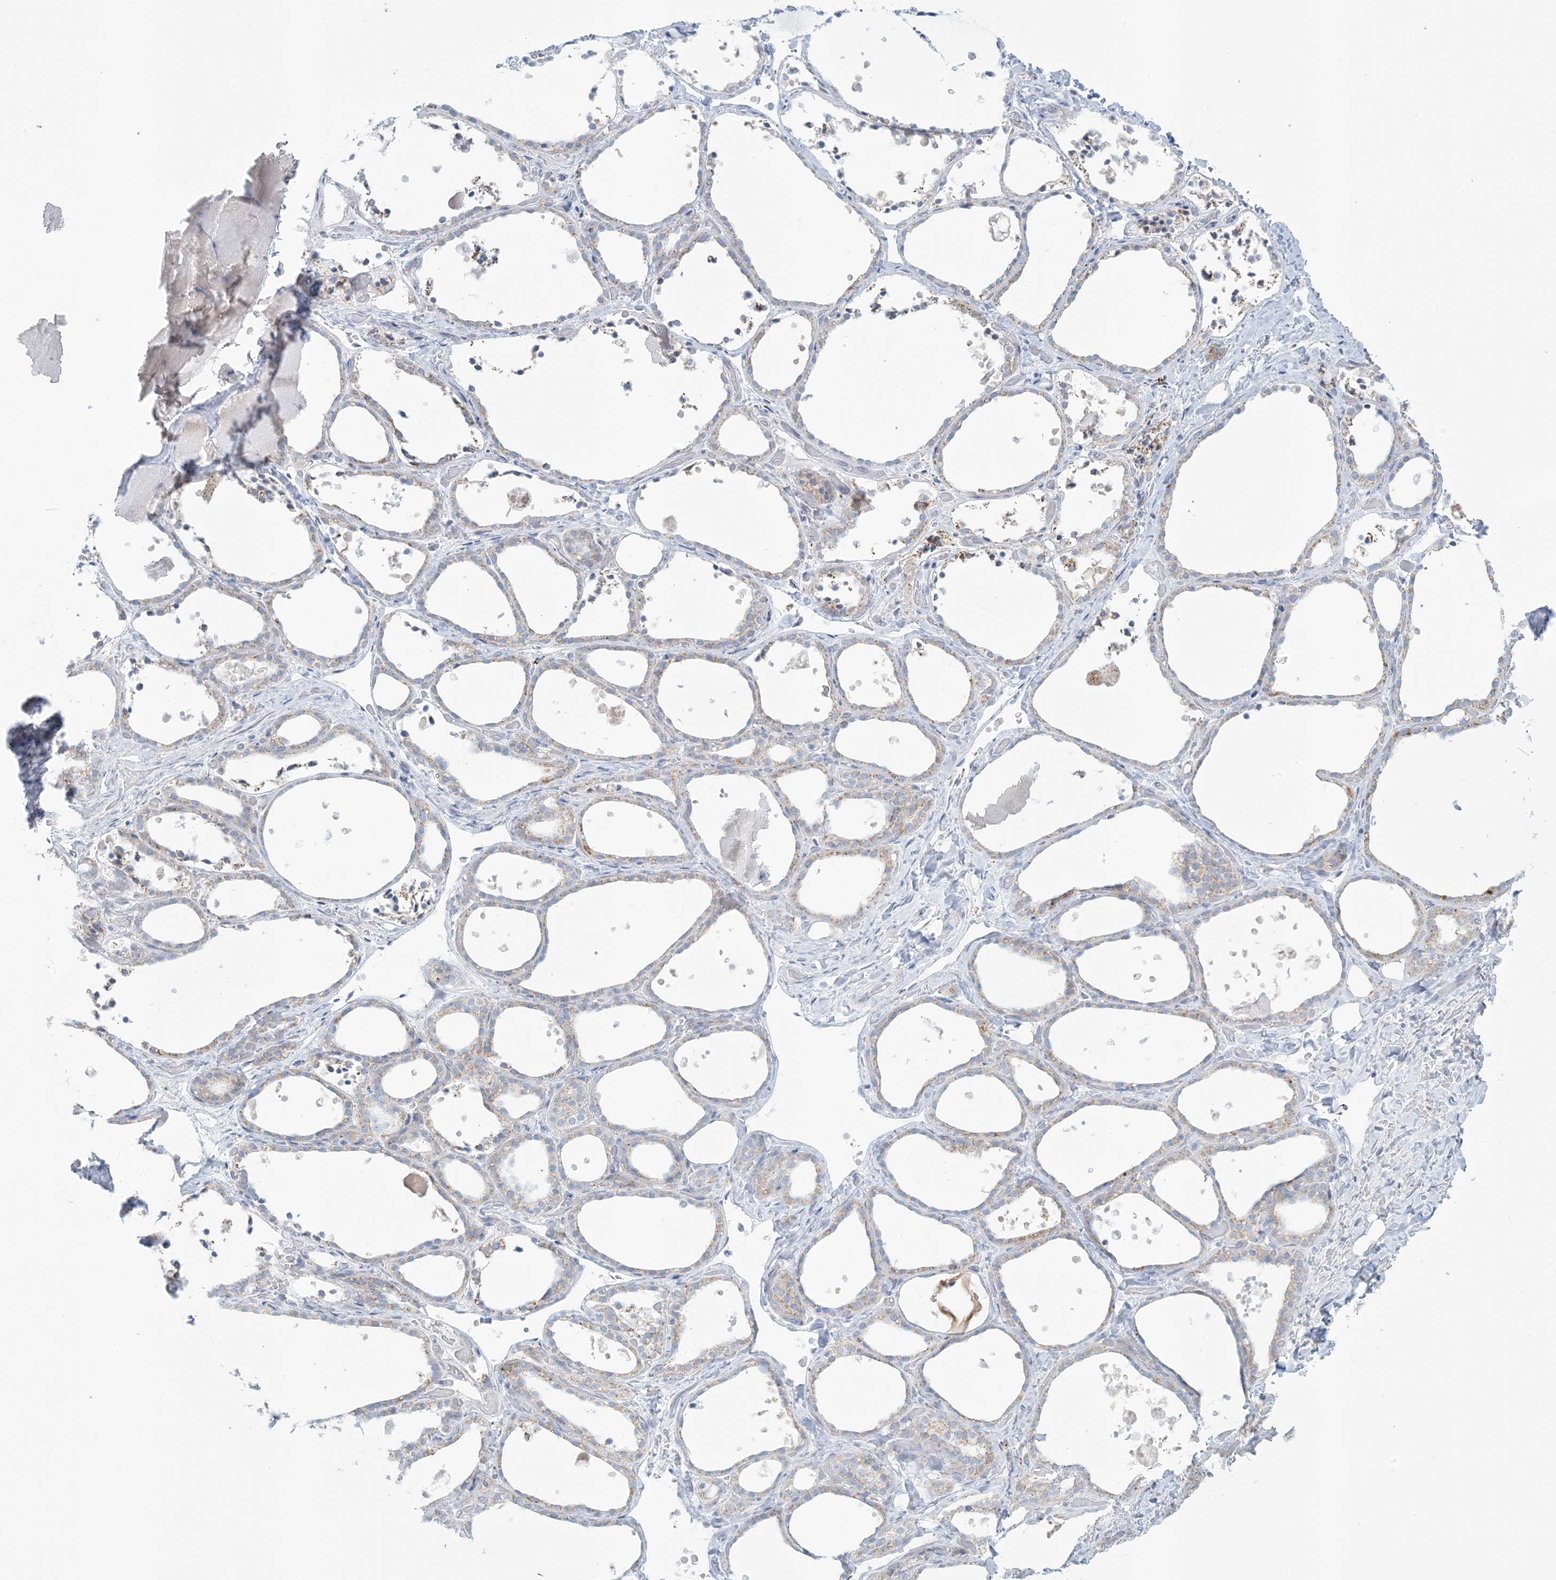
{"staining": {"intensity": "weak", "quantity": "25%-75%", "location": "cytoplasmic/membranous"}, "tissue": "thyroid gland", "cell_type": "Glandular cells", "image_type": "normal", "snomed": [{"axis": "morphology", "description": "Normal tissue, NOS"}, {"axis": "topography", "description": "Thyroid gland"}], "caption": "Unremarkable thyroid gland reveals weak cytoplasmic/membranous staining in about 25%-75% of glandular cells, visualized by immunohistochemistry.", "gene": "ZDHHC4", "patient": {"sex": "female", "age": 44}}